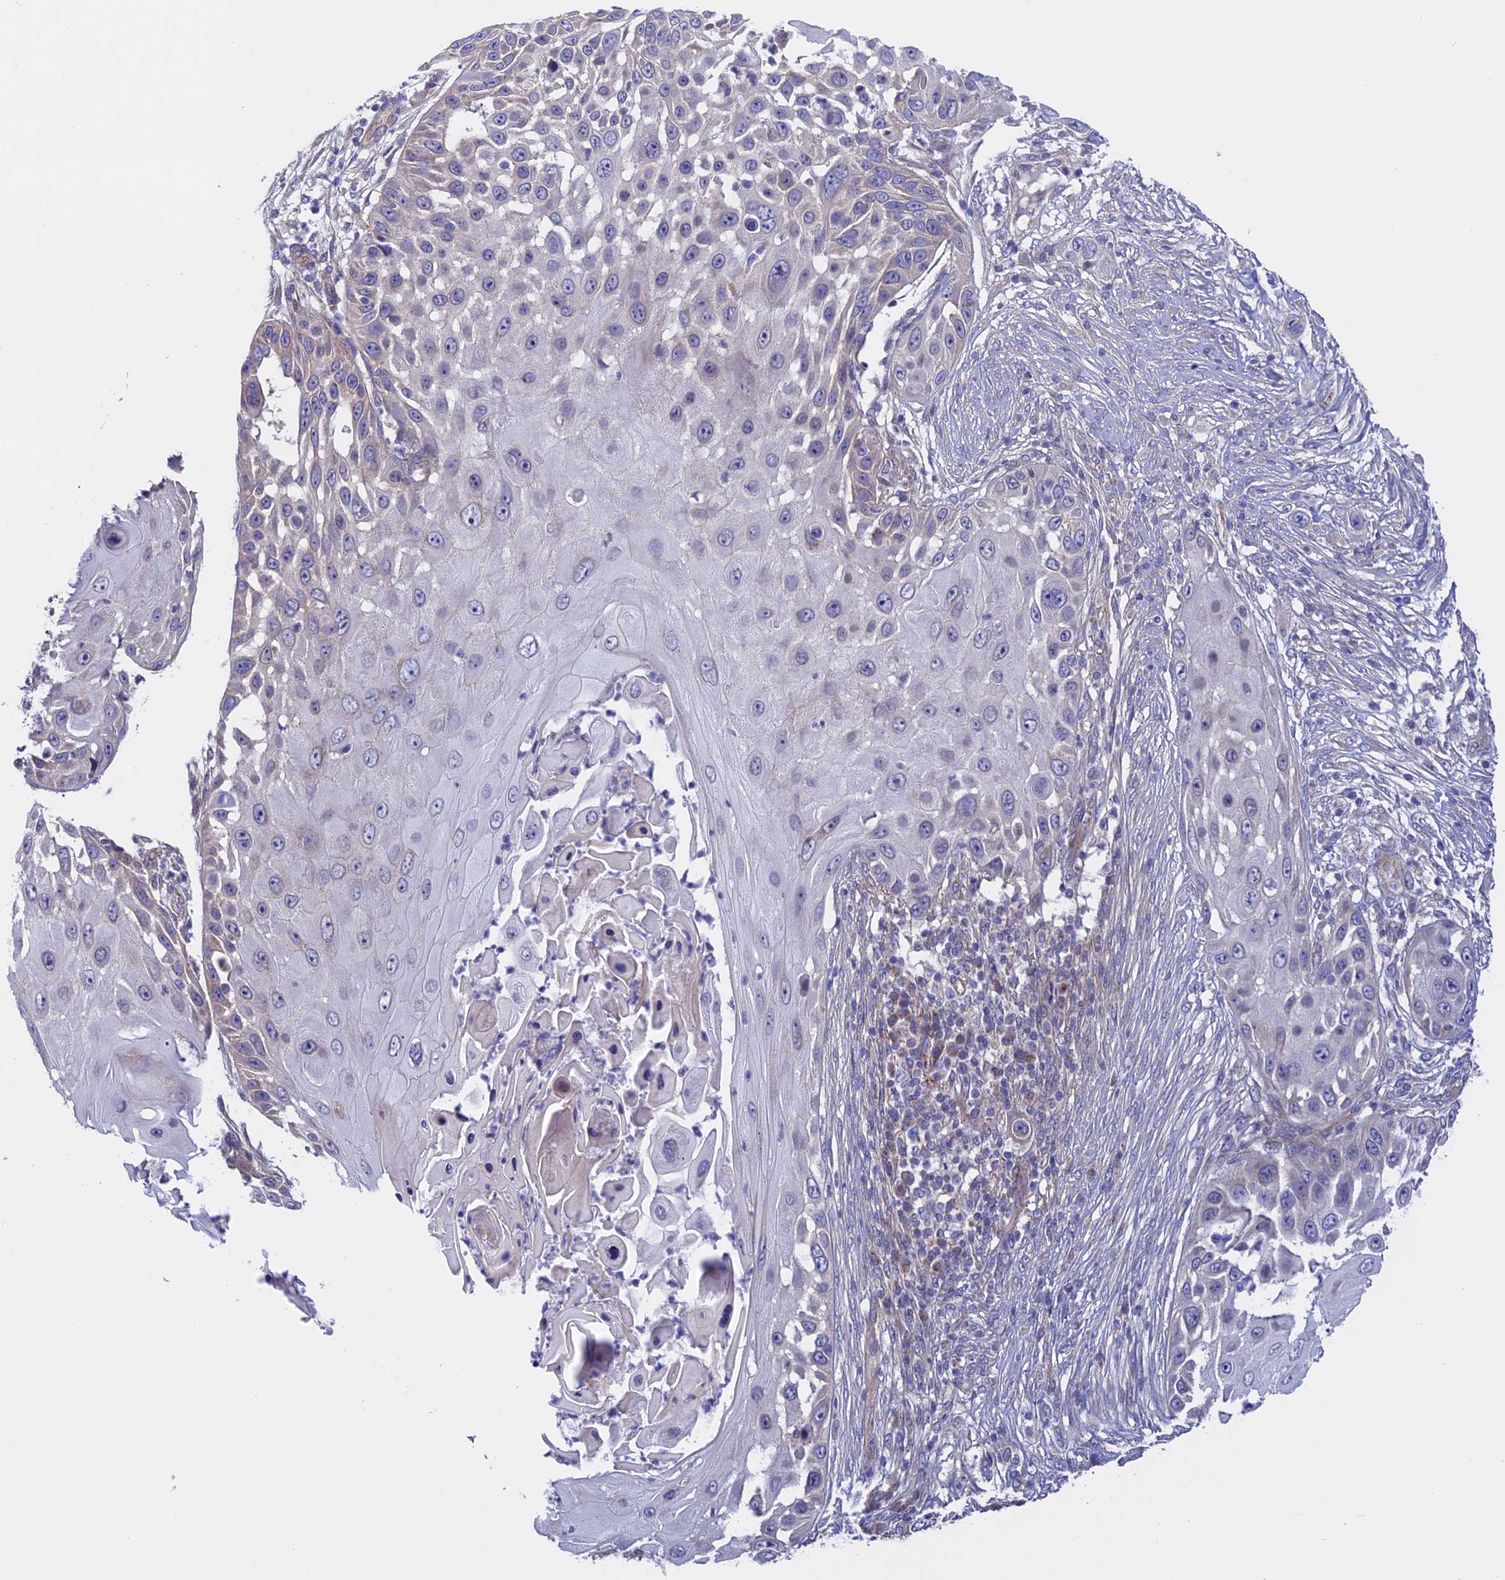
{"staining": {"intensity": "weak", "quantity": "<25%", "location": "cytoplasmic/membranous"}, "tissue": "skin cancer", "cell_type": "Tumor cells", "image_type": "cancer", "snomed": [{"axis": "morphology", "description": "Squamous cell carcinoma, NOS"}, {"axis": "topography", "description": "Skin"}], "caption": "An image of human skin squamous cell carcinoma is negative for staining in tumor cells.", "gene": "ETFDH", "patient": {"sex": "female", "age": 44}}